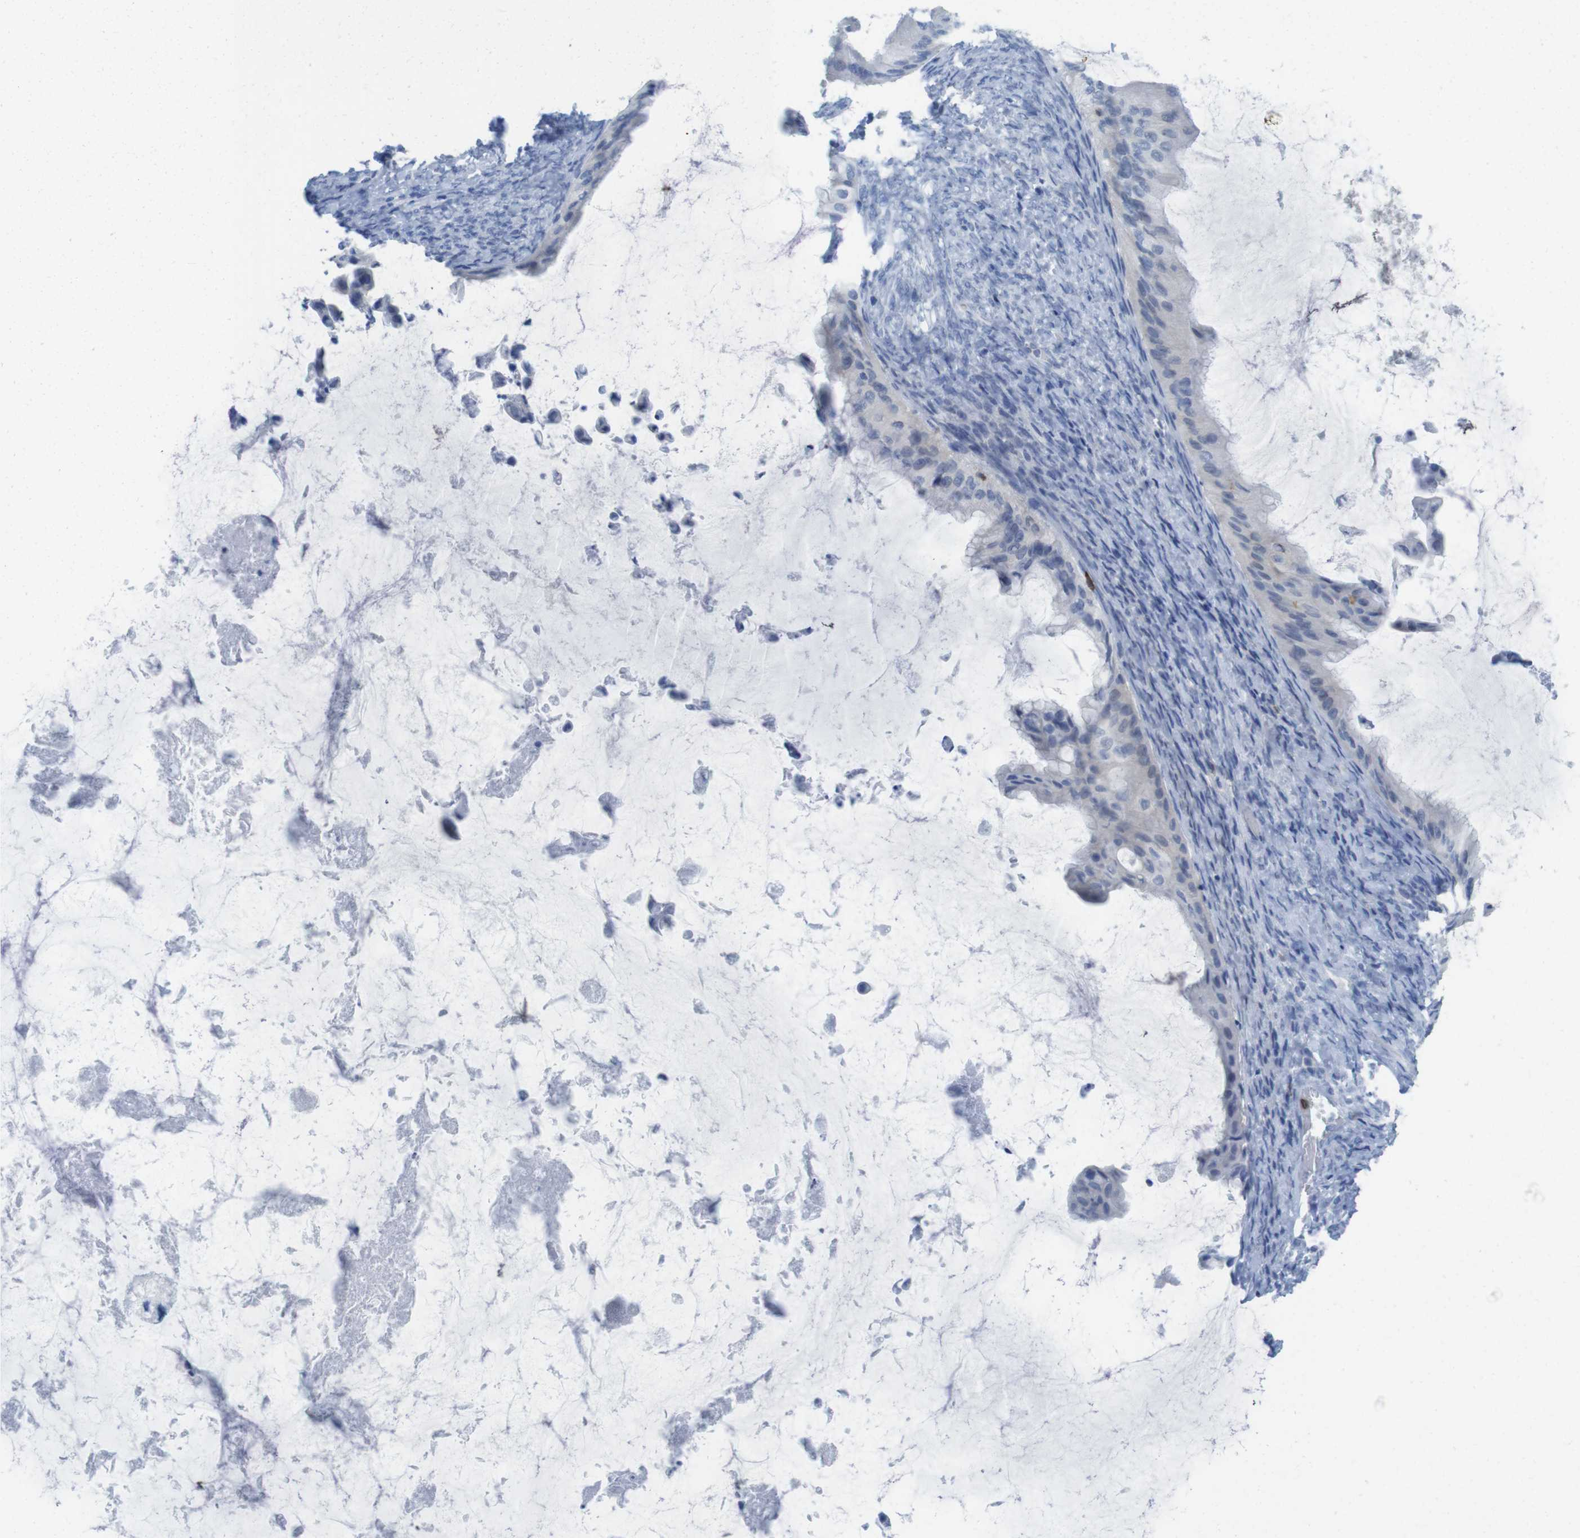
{"staining": {"intensity": "negative", "quantity": "none", "location": "none"}, "tissue": "ovarian cancer", "cell_type": "Tumor cells", "image_type": "cancer", "snomed": [{"axis": "morphology", "description": "Cystadenocarcinoma, mucinous, NOS"}, {"axis": "topography", "description": "Ovary"}], "caption": "This is an immunohistochemistry (IHC) image of human ovarian cancer. There is no staining in tumor cells.", "gene": "CD5", "patient": {"sex": "female", "age": 61}}